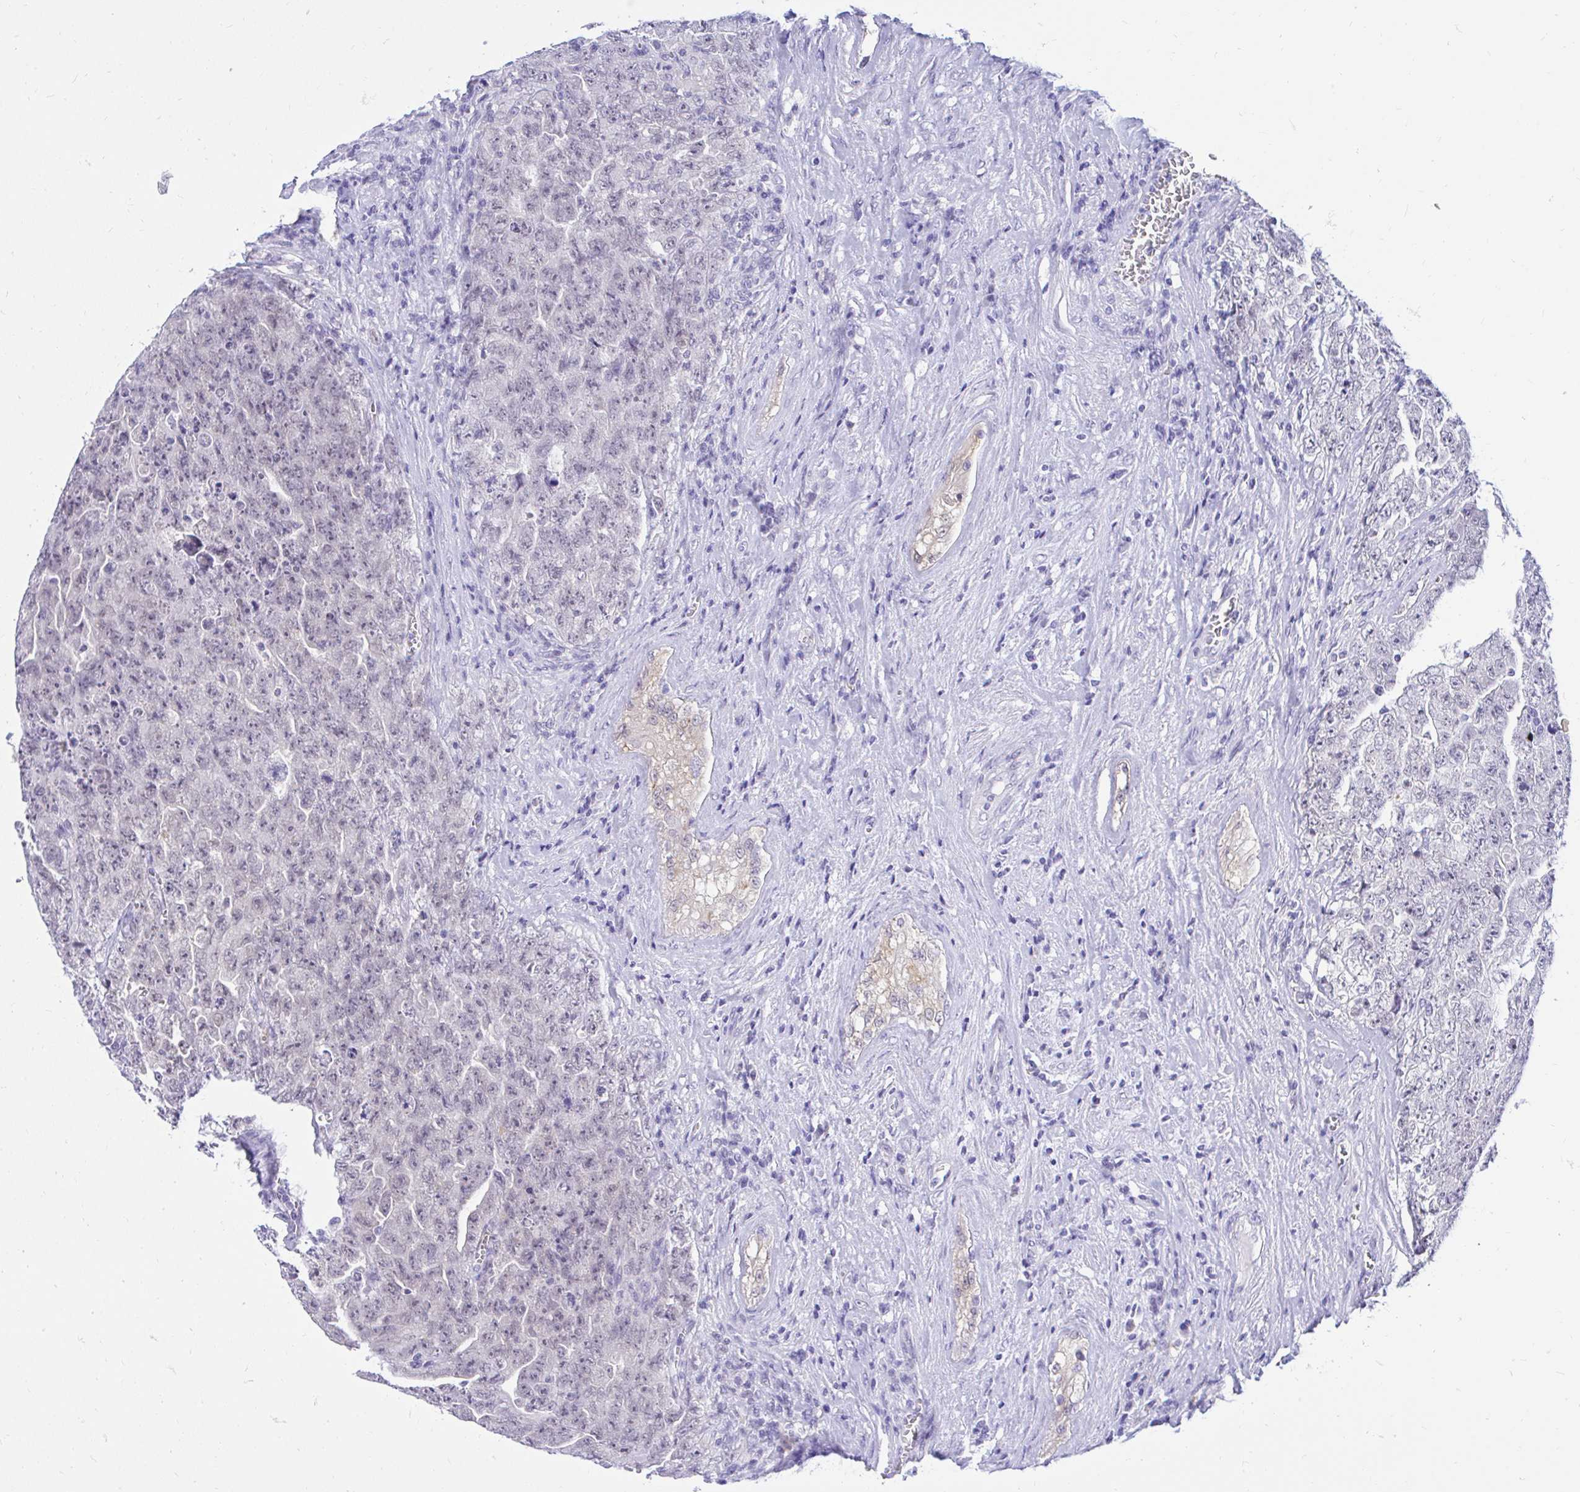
{"staining": {"intensity": "negative", "quantity": "none", "location": "none"}, "tissue": "testis cancer", "cell_type": "Tumor cells", "image_type": "cancer", "snomed": [{"axis": "morphology", "description": "Carcinoma, Embryonal, NOS"}, {"axis": "topography", "description": "Testis"}], "caption": "High power microscopy histopathology image of an IHC photomicrograph of testis embryonal carcinoma, revealing no significant expression in tumor cells.", "gene": "FATE1", "patient": {"sex": "male", "age": 28}}